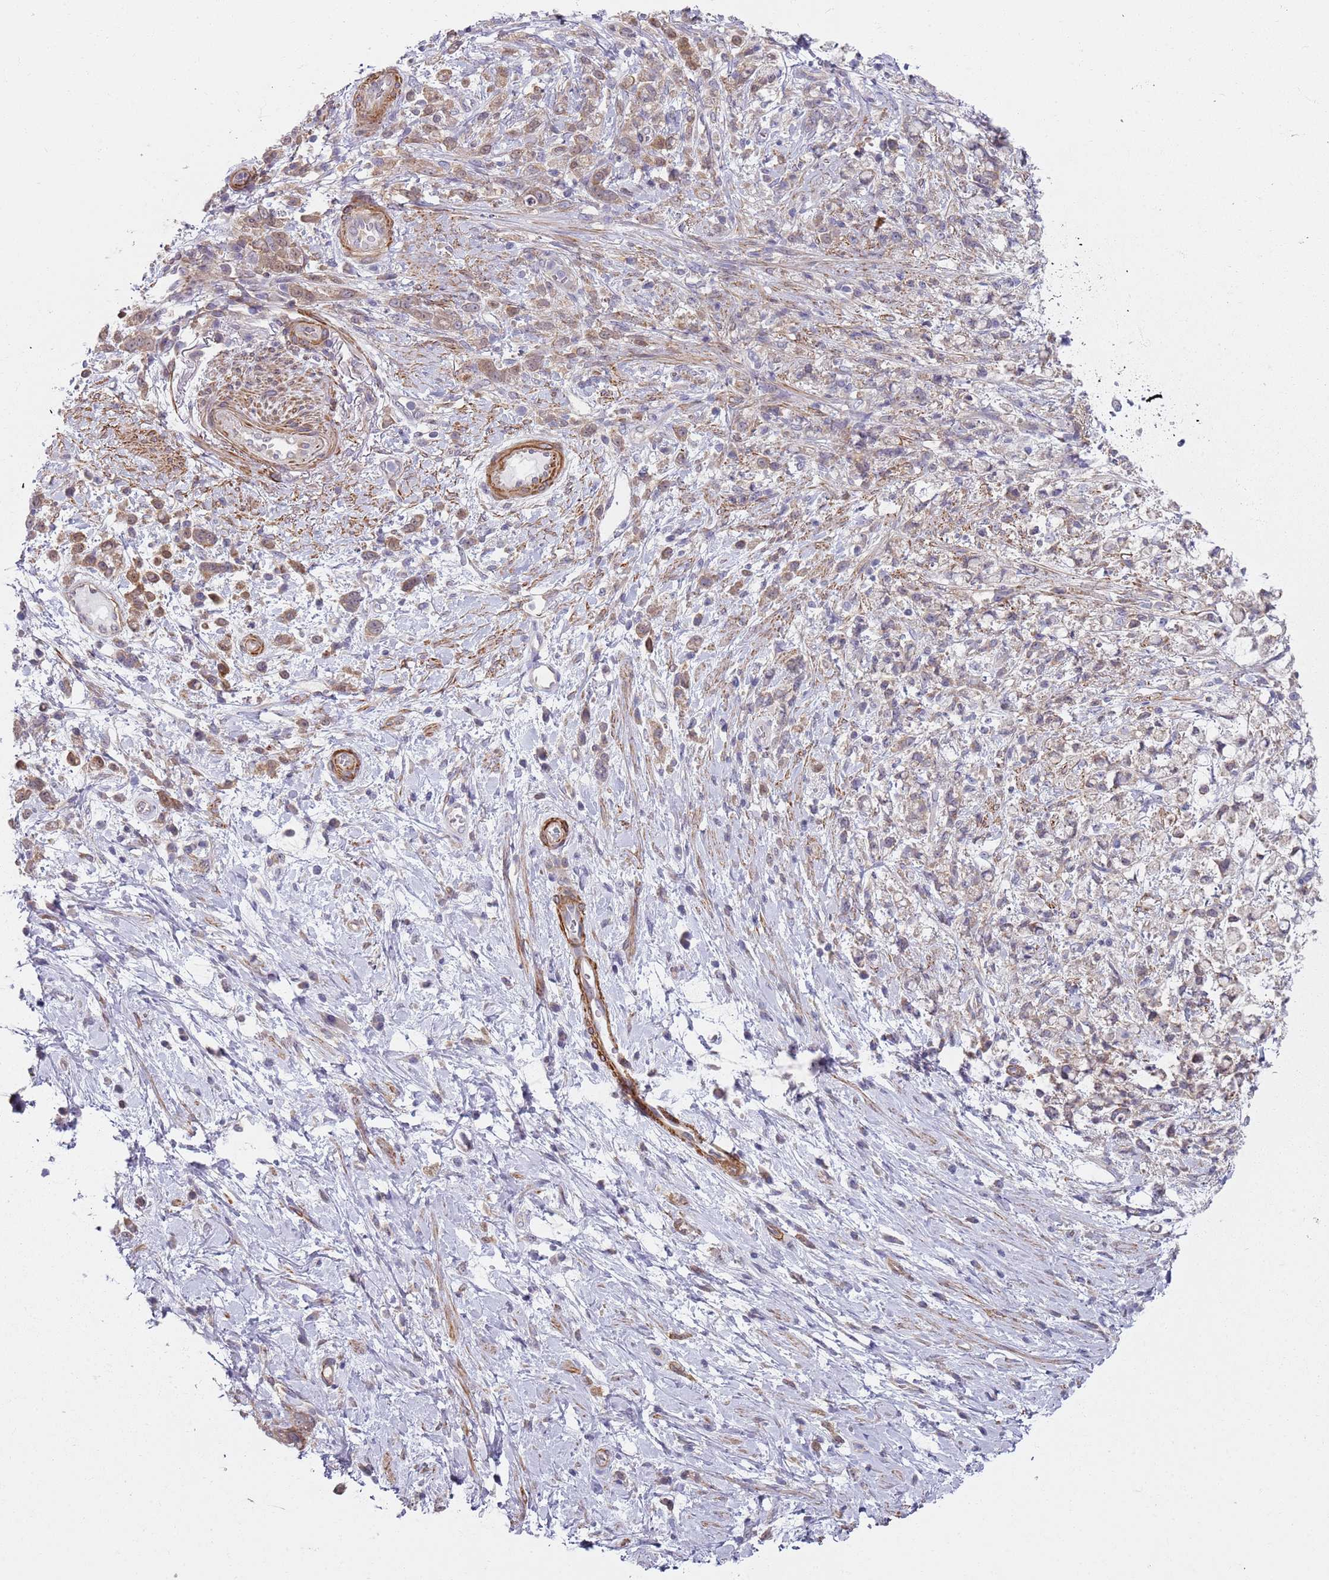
{"staining": {"intensity": "weak", "quantity": ">75%", "location": "cytoplasmic/membranous"}, "tissue": "stomach cancer", "cell_type": "Tumor cells", "image_type": "cancer", "snomed": [{"axis": "morphology", "description": "Adenocarcinoma, NOS"}, {"axis": "topography", "description": "Stomach"}], "caption": "Immunohistochemical staining of adenocarcinoma (stomach) exhibits weak cytoplasmic/membranous protein expression in about >75% of tumor cells. (brown staining indicates protein expression, while blue staining denotes nuclei).", "gene": "SLC26A6", "patient": {"sex": "female", "age": 60}}